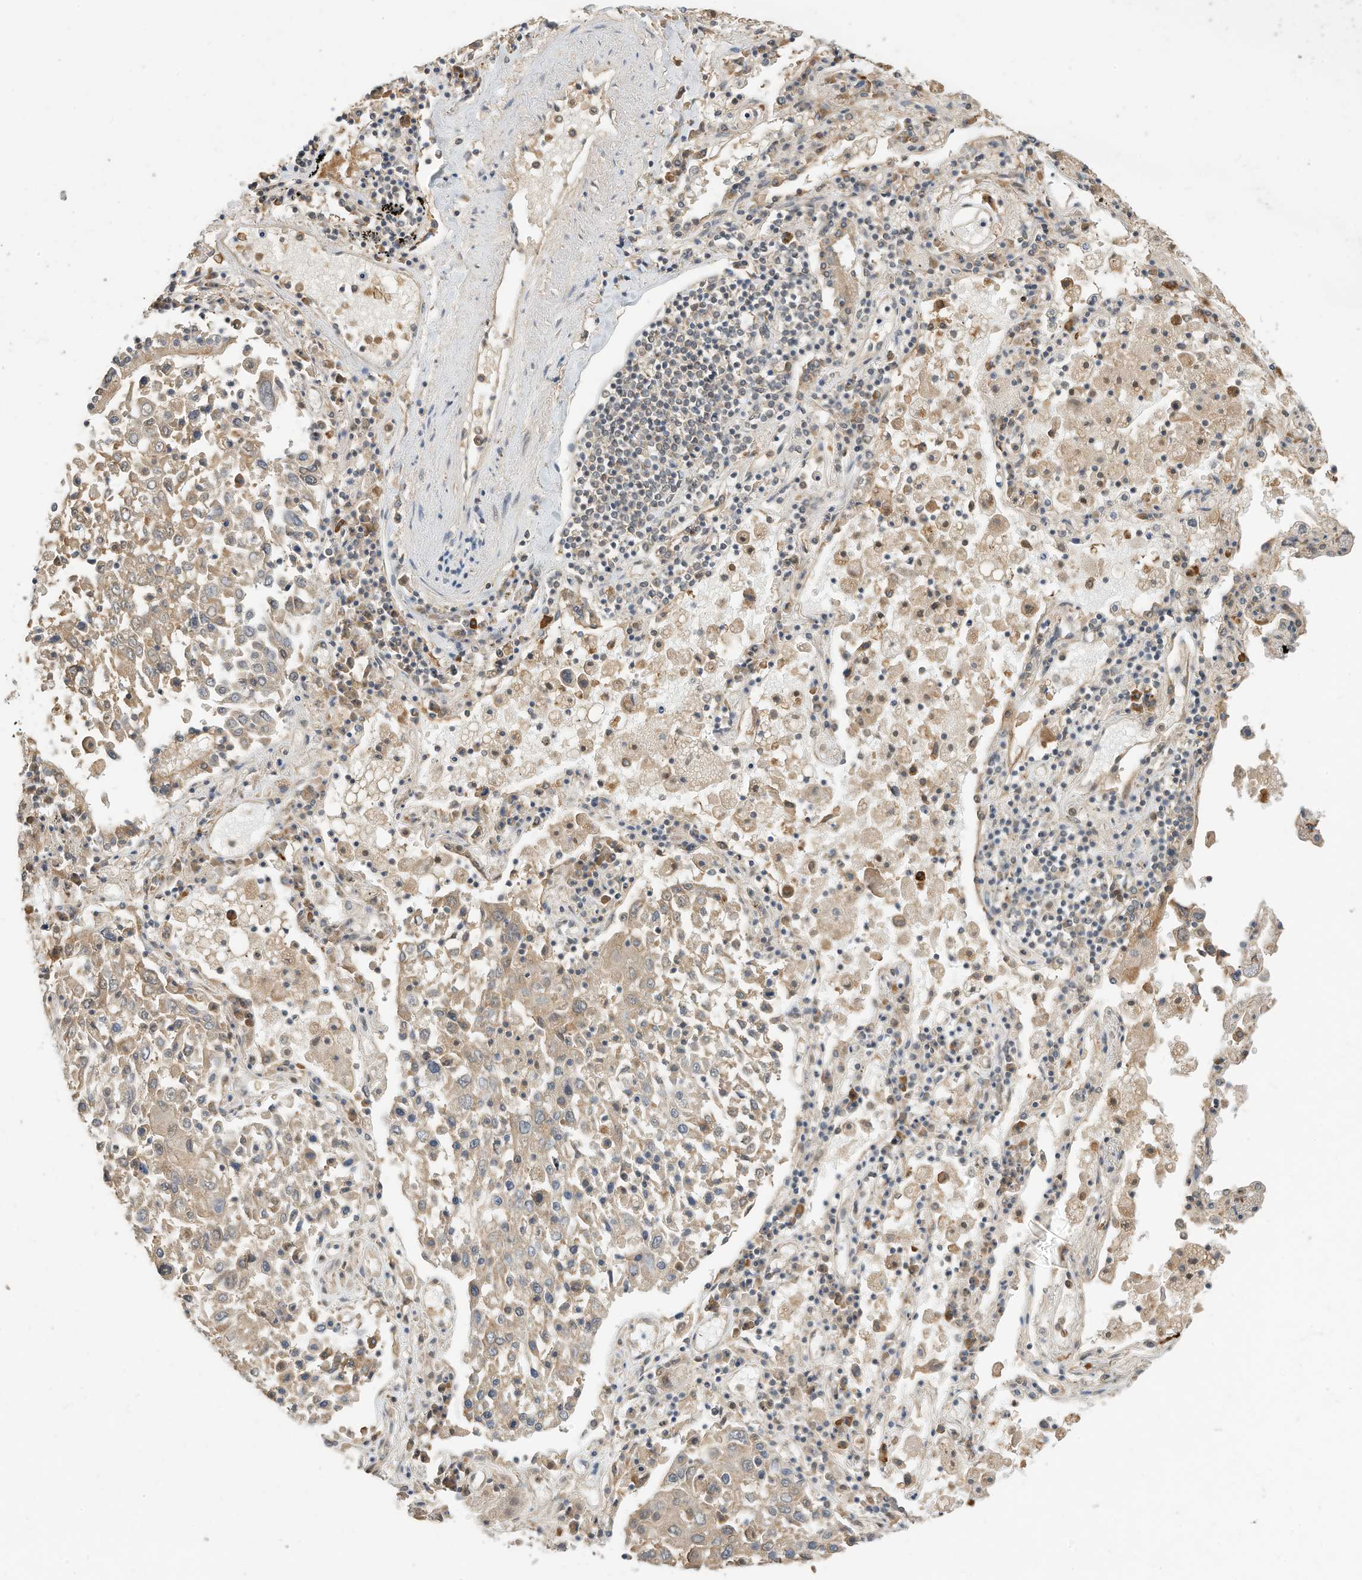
{"staining": {"intensity": "weak", "quantity": ">75%", "location": "cytoplasmic/membranous"}, "tissue": "lung cancer", "cell_type": "Tumor cells", "image_type": "cancer", "snomed": [{"axis": "morphology", "description": "Squamous cell carcinoma, NOS"}, {"axis": "topography", "description": "Lung"}], "caption": "This image exhibits immunohistochemistry (IHC) staining of lung cancer, with low weak cytoplasmic/membranous staining in approximately >75% of tumor cells.", "gene": "OFD1", "patient": {"sex": "male", "age": 65}}